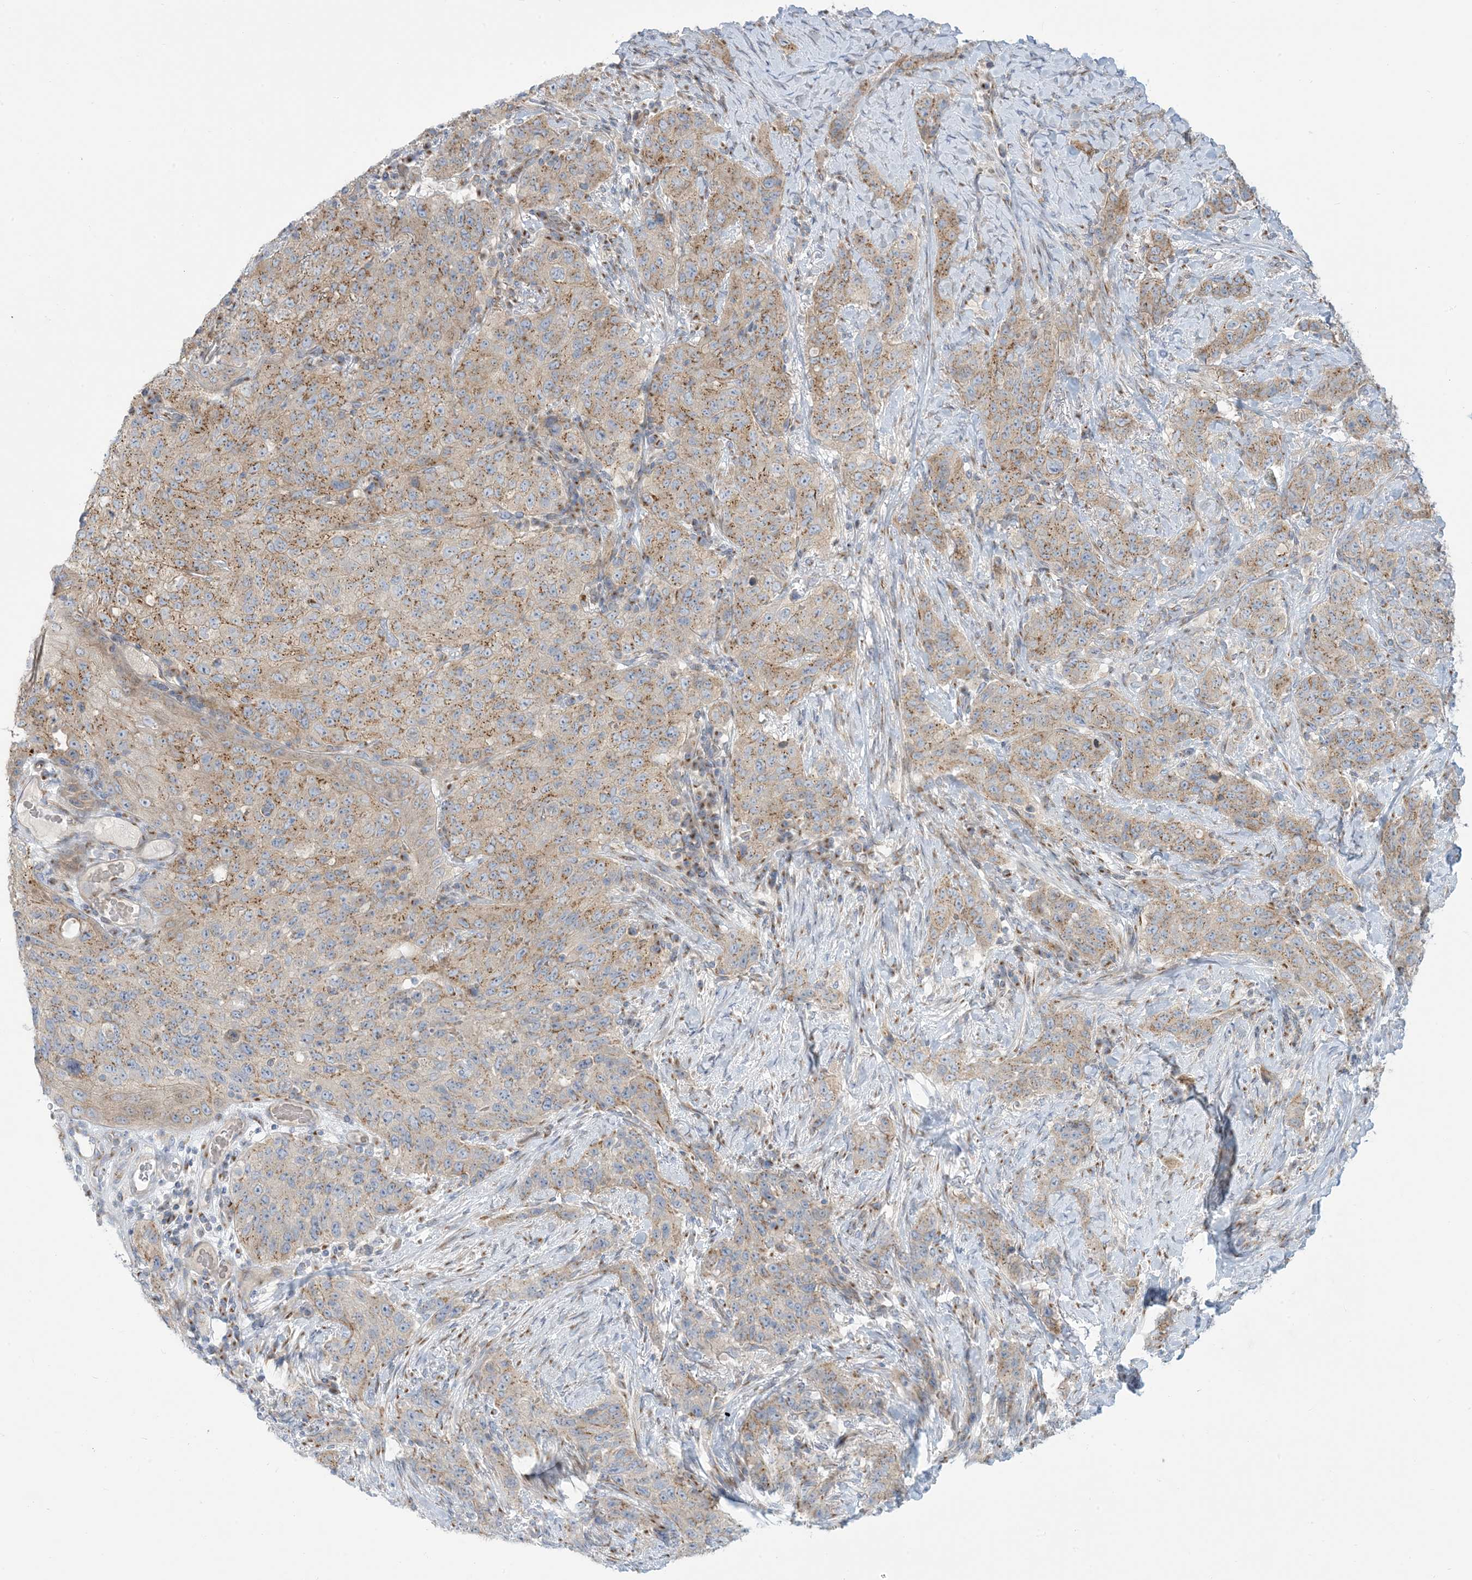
{"staining": {"intensity": "moderate", "quantity": ">75%", "location": "cytoplasmic/membranous"}, "tissue": "stomach cancer", "cell_type": "Tumor cells", "image_type": "cancer", "snomed": [{"axis": "morphology", "description": "Adenocarcinoma, NOS"}, {"axis": "topography", "description": "Stomach"}], "caption": "A histopathology image of stomach adenocarcinoma stained for a protein reveals moderate cytoplasmic/membranous brown staining in tumor cells. The protein is shown in brown color, while the nuclei are stained blue.", "gene": "AFTPH", "patient": {"sex": "male", "age": 48}}